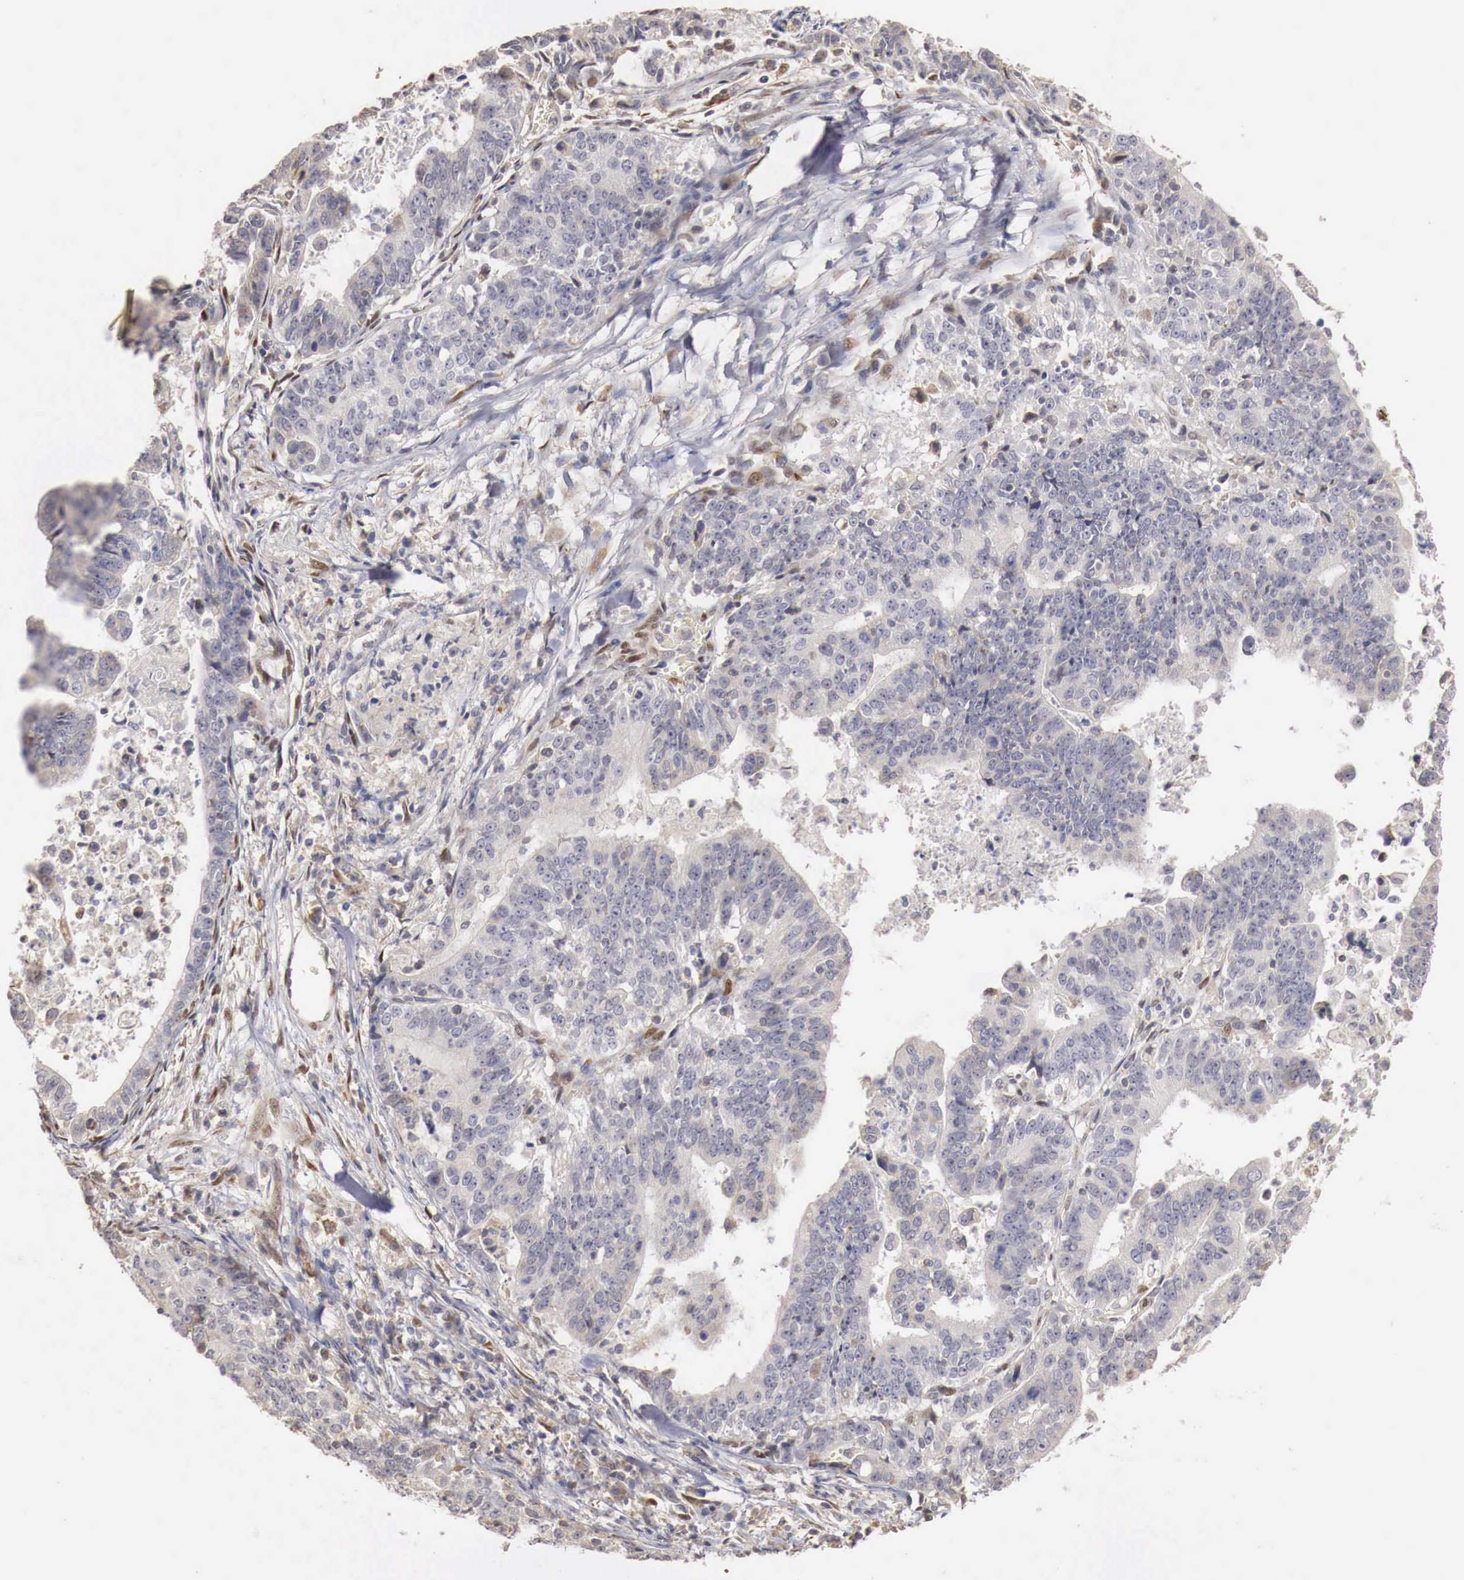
{"staining": {"intensity": "negative", "quantity": "none", "location": "none"}, "tissue": "stomach cancer", "cell_type": "Tumor cells", "image_type": "cancer", "snomed": [{"axis": "morphology", "description": "Adenocarcinoma, NOS"}, {"axis": "topography", "description": "Stomach, upper"}], "caption": "Tumor cells are negative for brown protein staining in stomach cancer (adenocarcinoma). The staining was performed using DAB to visualize the protein expression in brown, while the nuclei were stained in blue with hematoxylin (Magnification: 20x).", "gene": "KHDRBS2", "patient": {"sex": "female", "age": 50}}